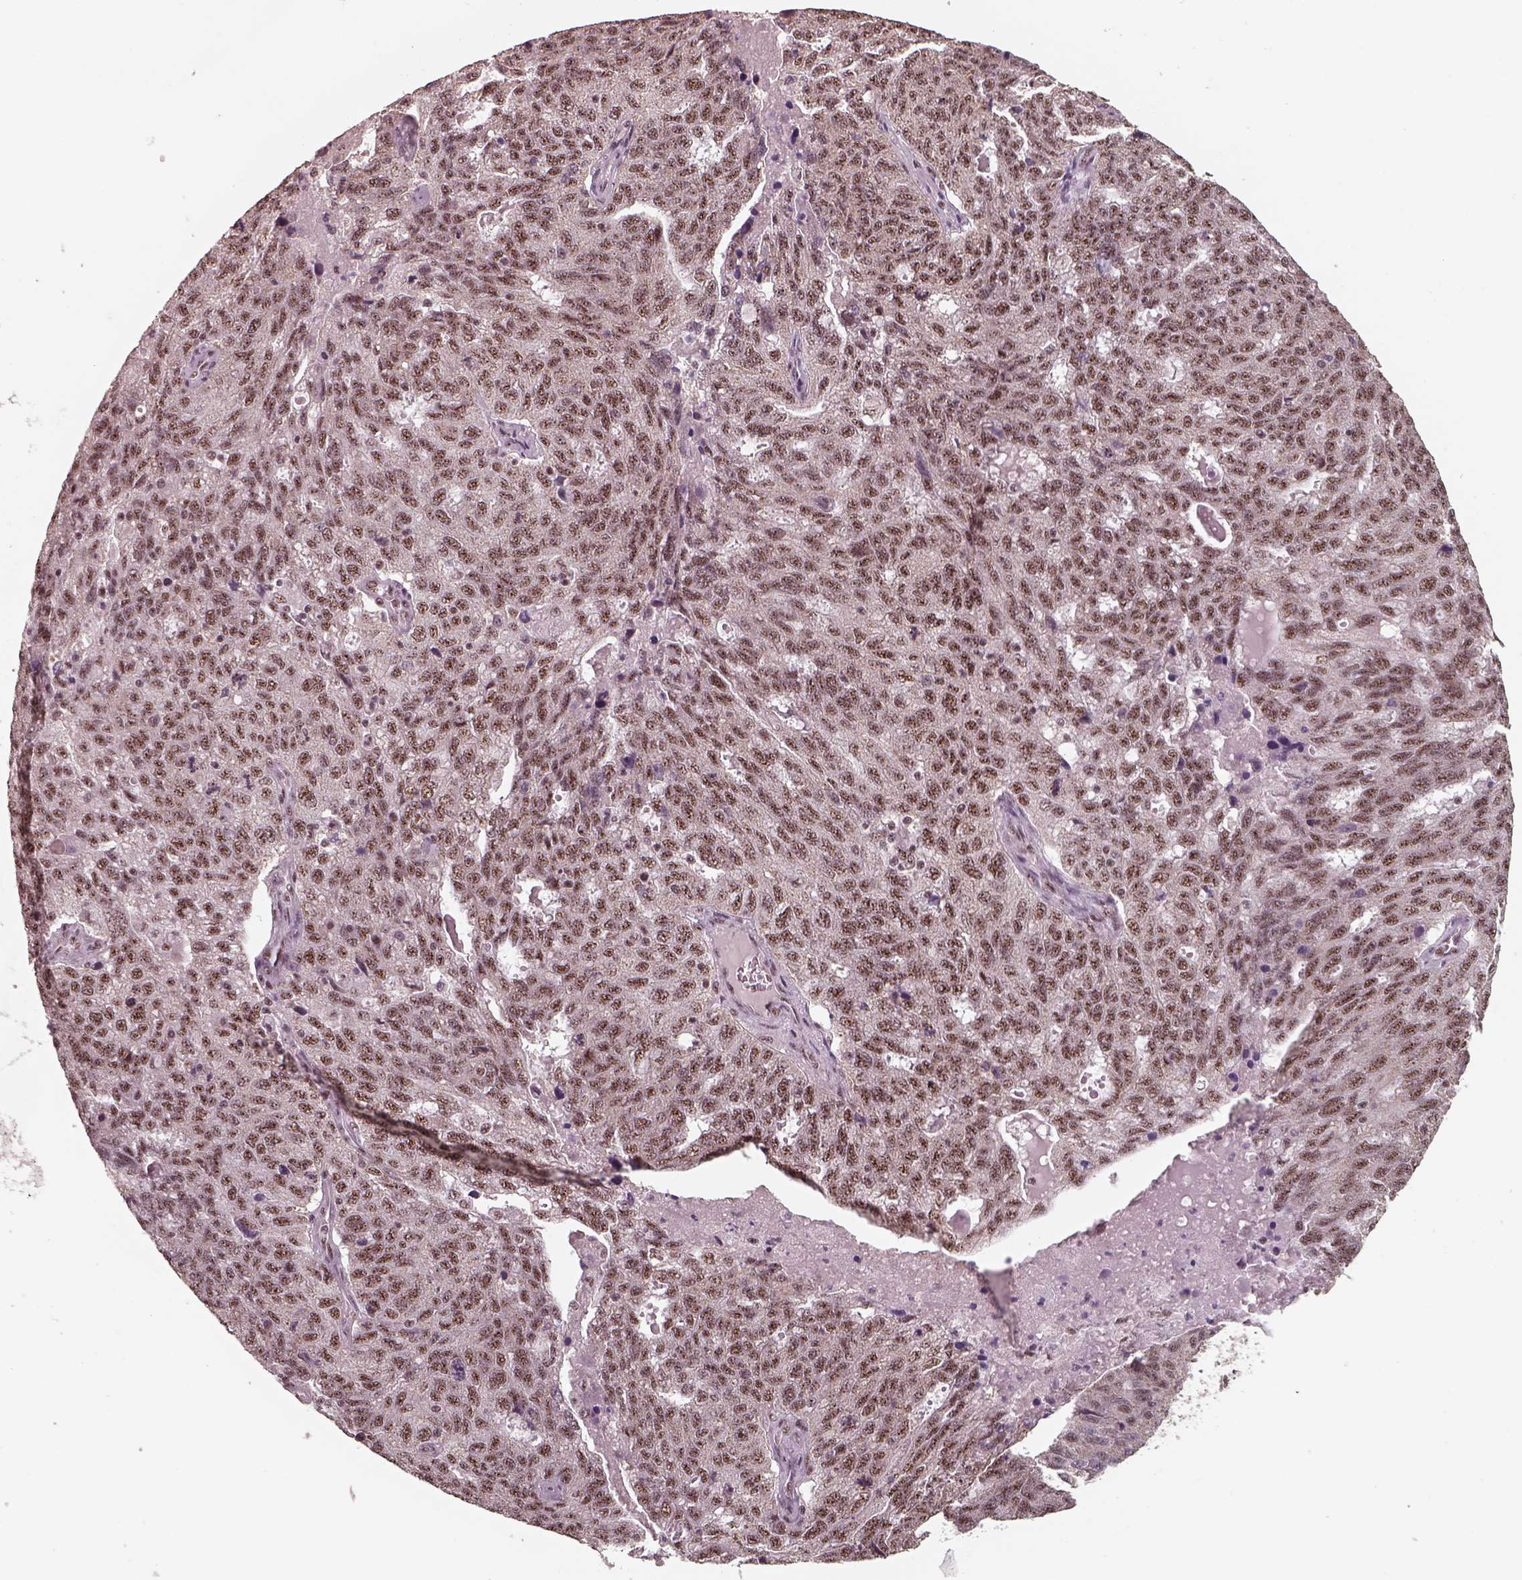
{"staining": {"intensity": "moderate", "quantity": ">75%", "location": "nuclear"}, "tissue": "ovarian cancer", "cell_type": "Tumor cells", "image_type": "cancer", "snomed": [{"axis": "morphology", "description": "Cystadenocarcinoma, serous, NOS"}, {"axis": "topography", "description": "Ovary"}], "caption": "Protein staining of ovarian serous cystadenocarcinoma tissue displays moderate nuclear positivity in approximately >75% of tumor cells.", "gene": "ATXN7L3", "patient": {"sex": "female", "age": 71}}